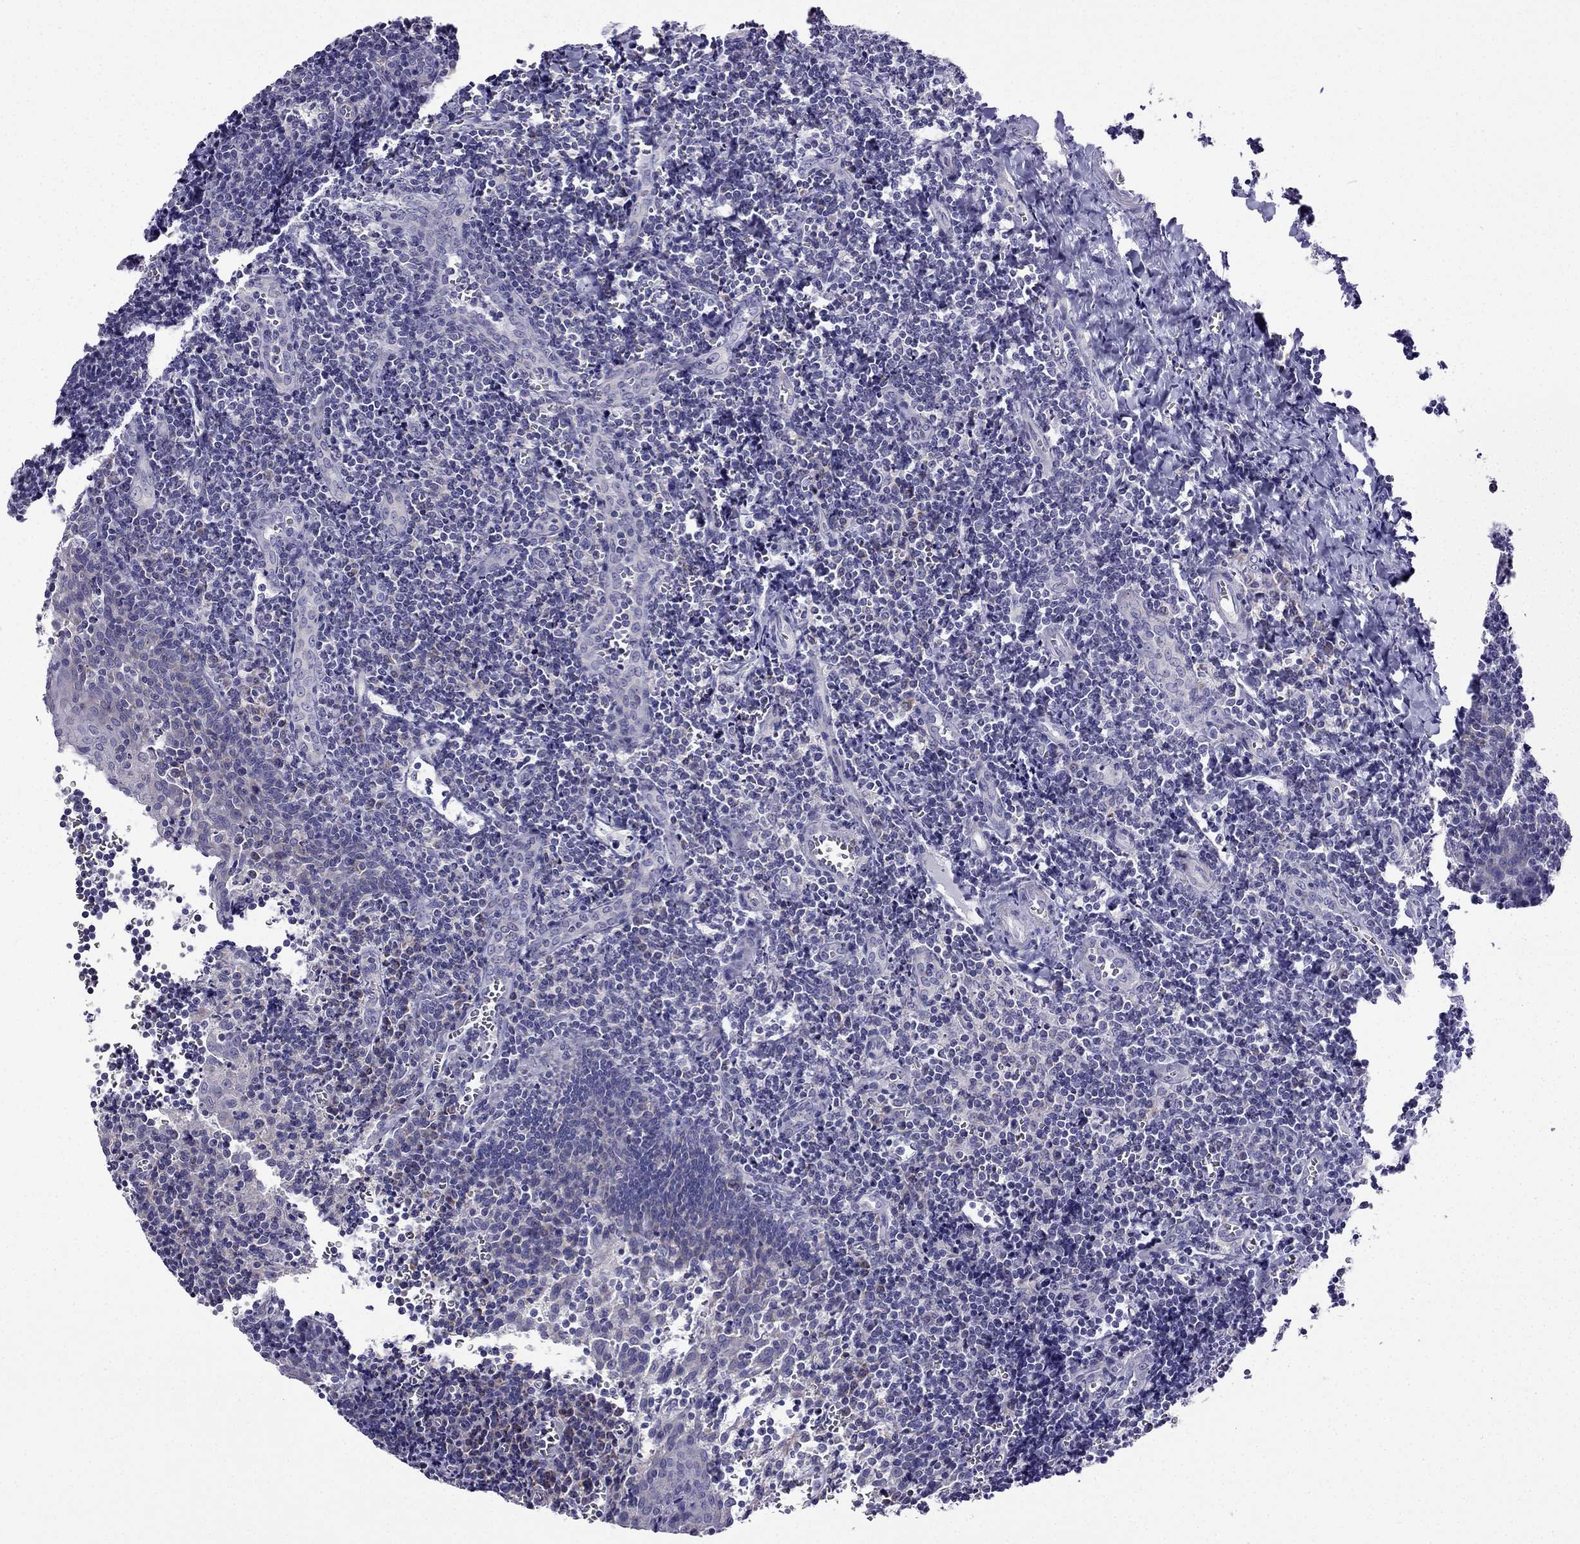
{"staining": {"intensity": "negative", "quantity": "none", "location": "none"}, "tissue": "tonsil", "cell_type": "Germinal center cells", "image_type": "normal", "snomed": [{"axis": "morphology", "description": "Normal tissue, NOS"}, {"axis": "morphology", "description": "Inflammation, NOS"}, {"axis": "topography", "description": "Tonsil"}], "caption": "Immunohistochemistry image of benign tonsil stained for a protein (brown), which shows no positivity in germinal center cells. Nuclei are stained in blue.", "gene": "KIF5A", "patient": {"sex": "female", "age": 31}}